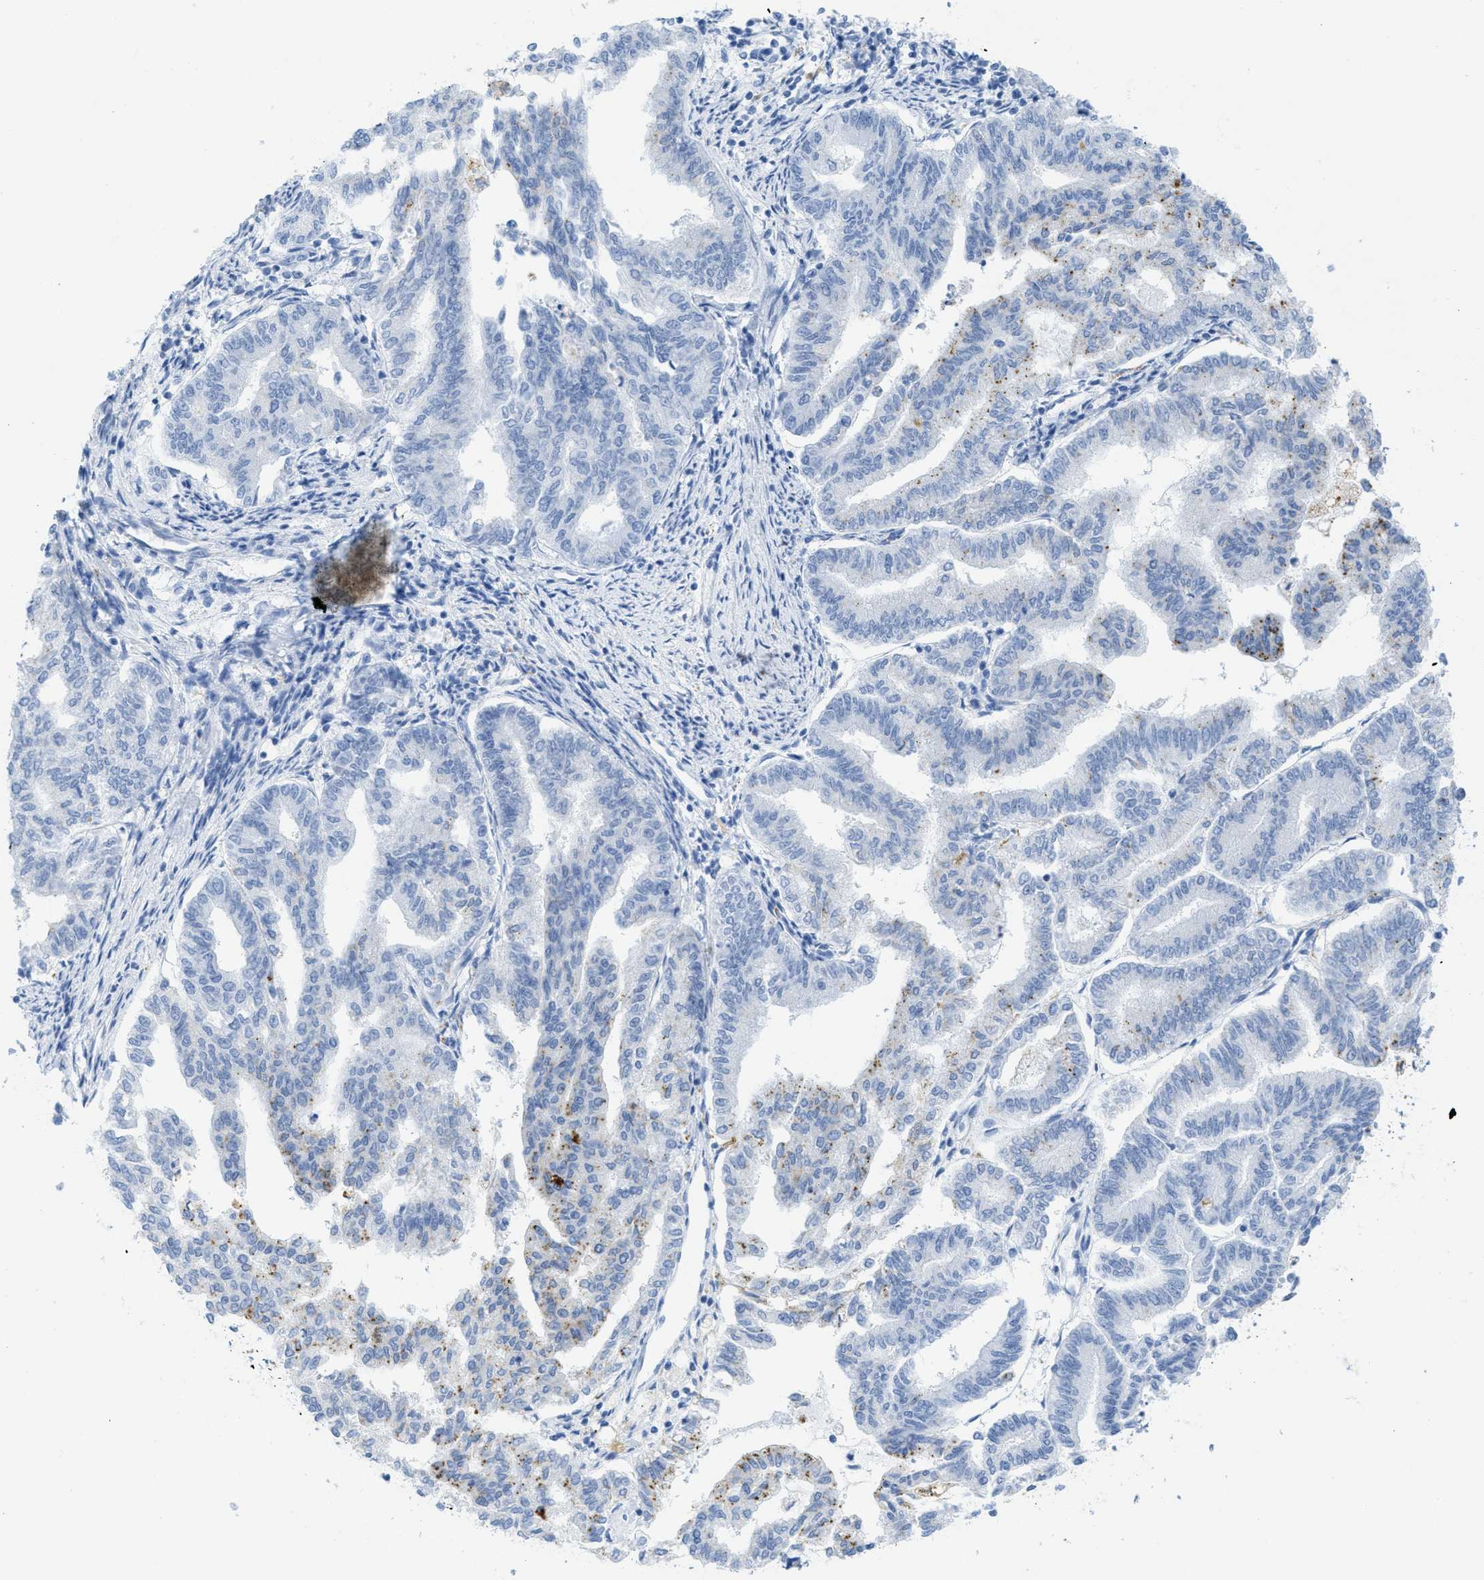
{"staining": {"intensity": "moderate", "quantity": "<25%", "location": "cytoplasmic/membranous"}, "tissue": "endometrial cancer", "cell_type": "Tumor cells", "image_type": "cancer", "snomed": [{"axis": "morphology", "description": "Adenocarcinoma, NOS"}, {"axis": "topography", "description": "Endometrium"}], "caption": "Protein staining of adenocarcinoma (endometrial) tissue reveals moderate cytoplasmic/membranous positivity in approximately <25% of tumor cells.", "gene": "WDR4", "patient": {"sex": "female", "age": 79}}